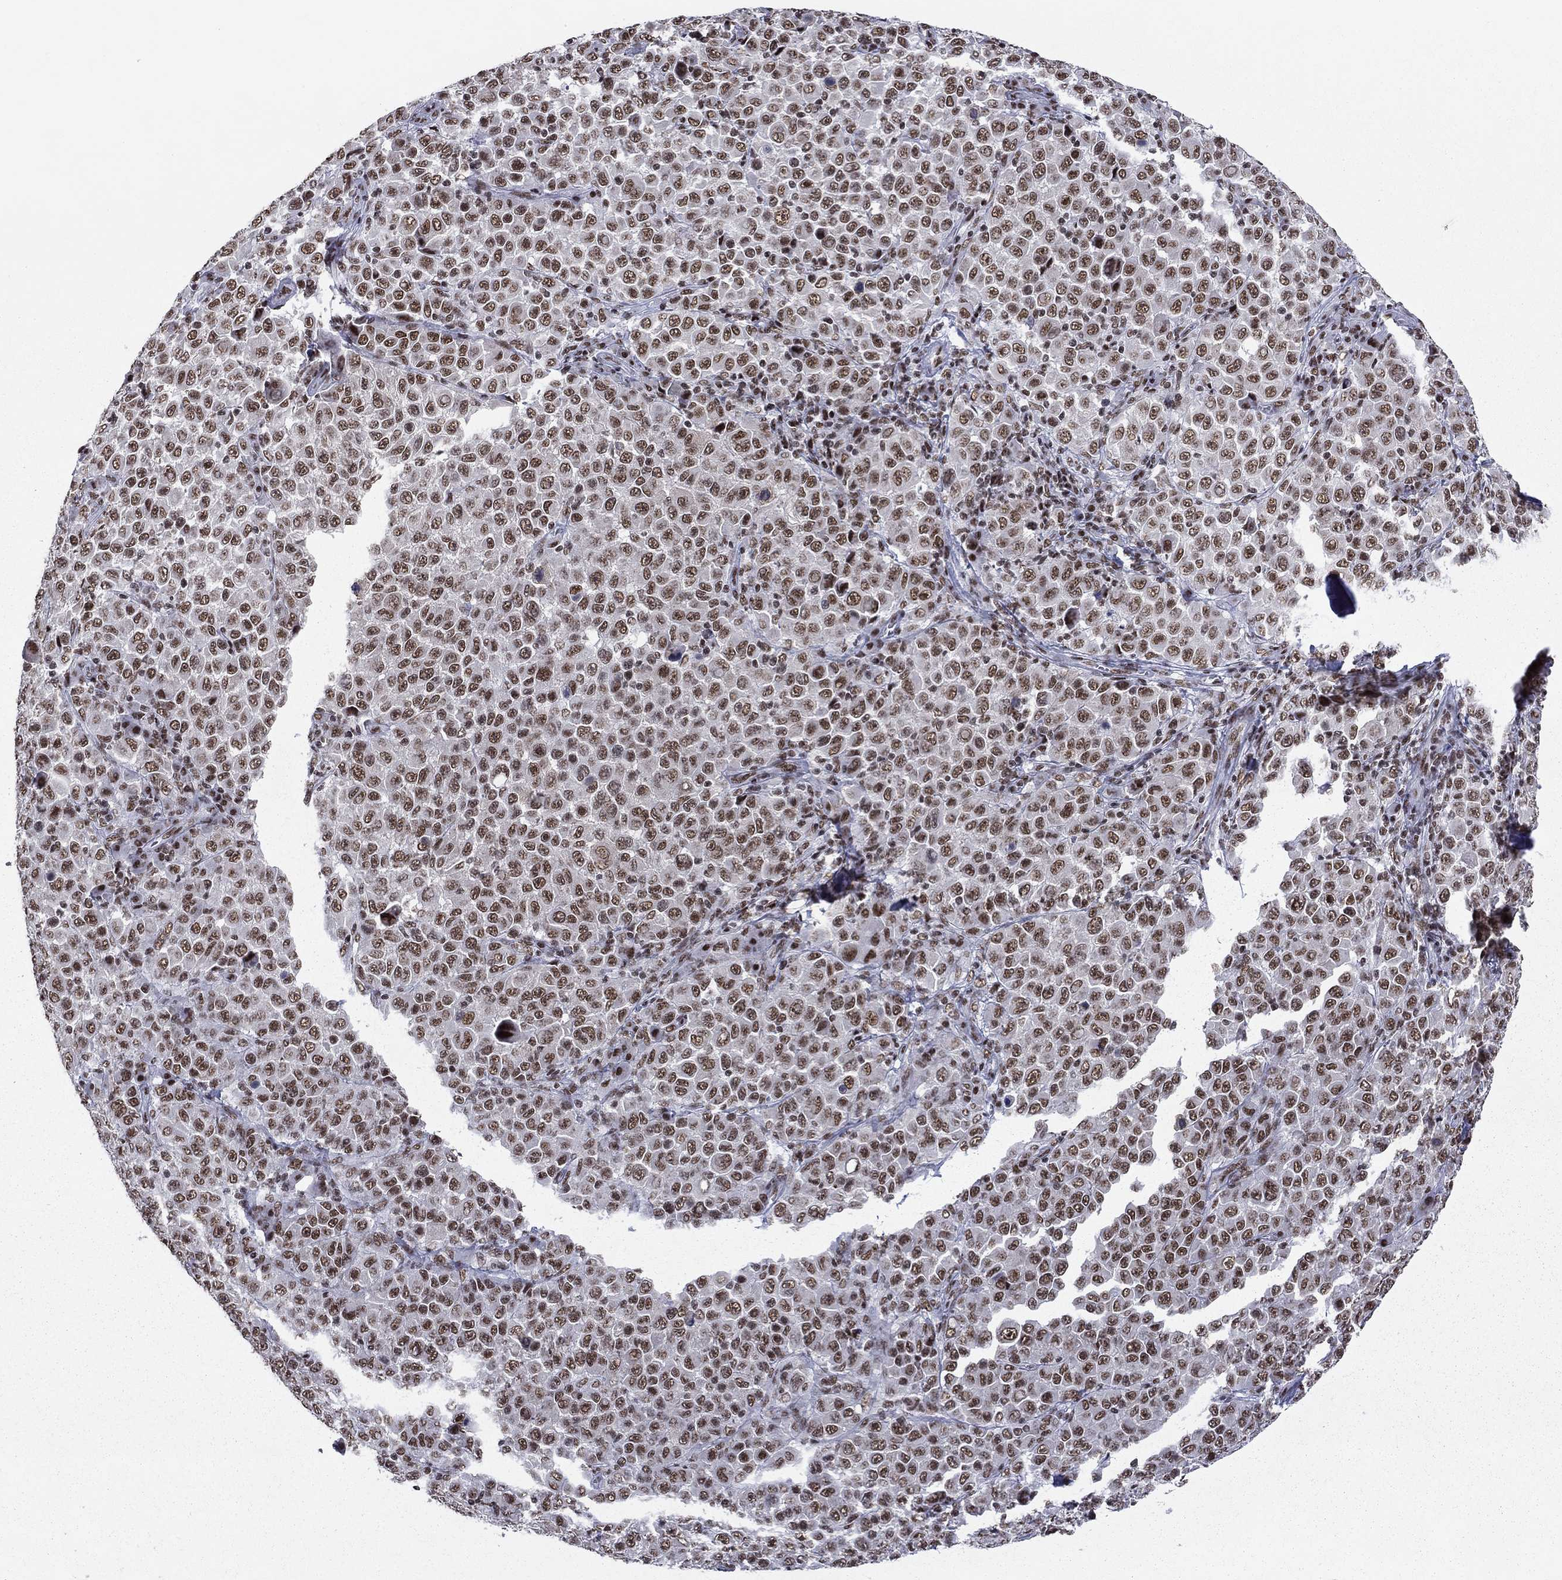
{"staining": {"intensity": "moderate", "quantity": ">75%", "location": "nuclear"}, "tissue": "melanoma", "cell_type": "Tumor cells", "image_type": "cancer", "snomed": [{"axis": "morphology", "description": "Malignant melanoma, NOS"}, {"axis": "topography", "description": "Skin"}], "caption": "Immunohistochemistry (DAB) staining of melanoma shows moderate nuclear protein staining in approximately >75% of tumor cells.", "gene": "ETV5", "patient": {"sex": "female", "age": 57}}